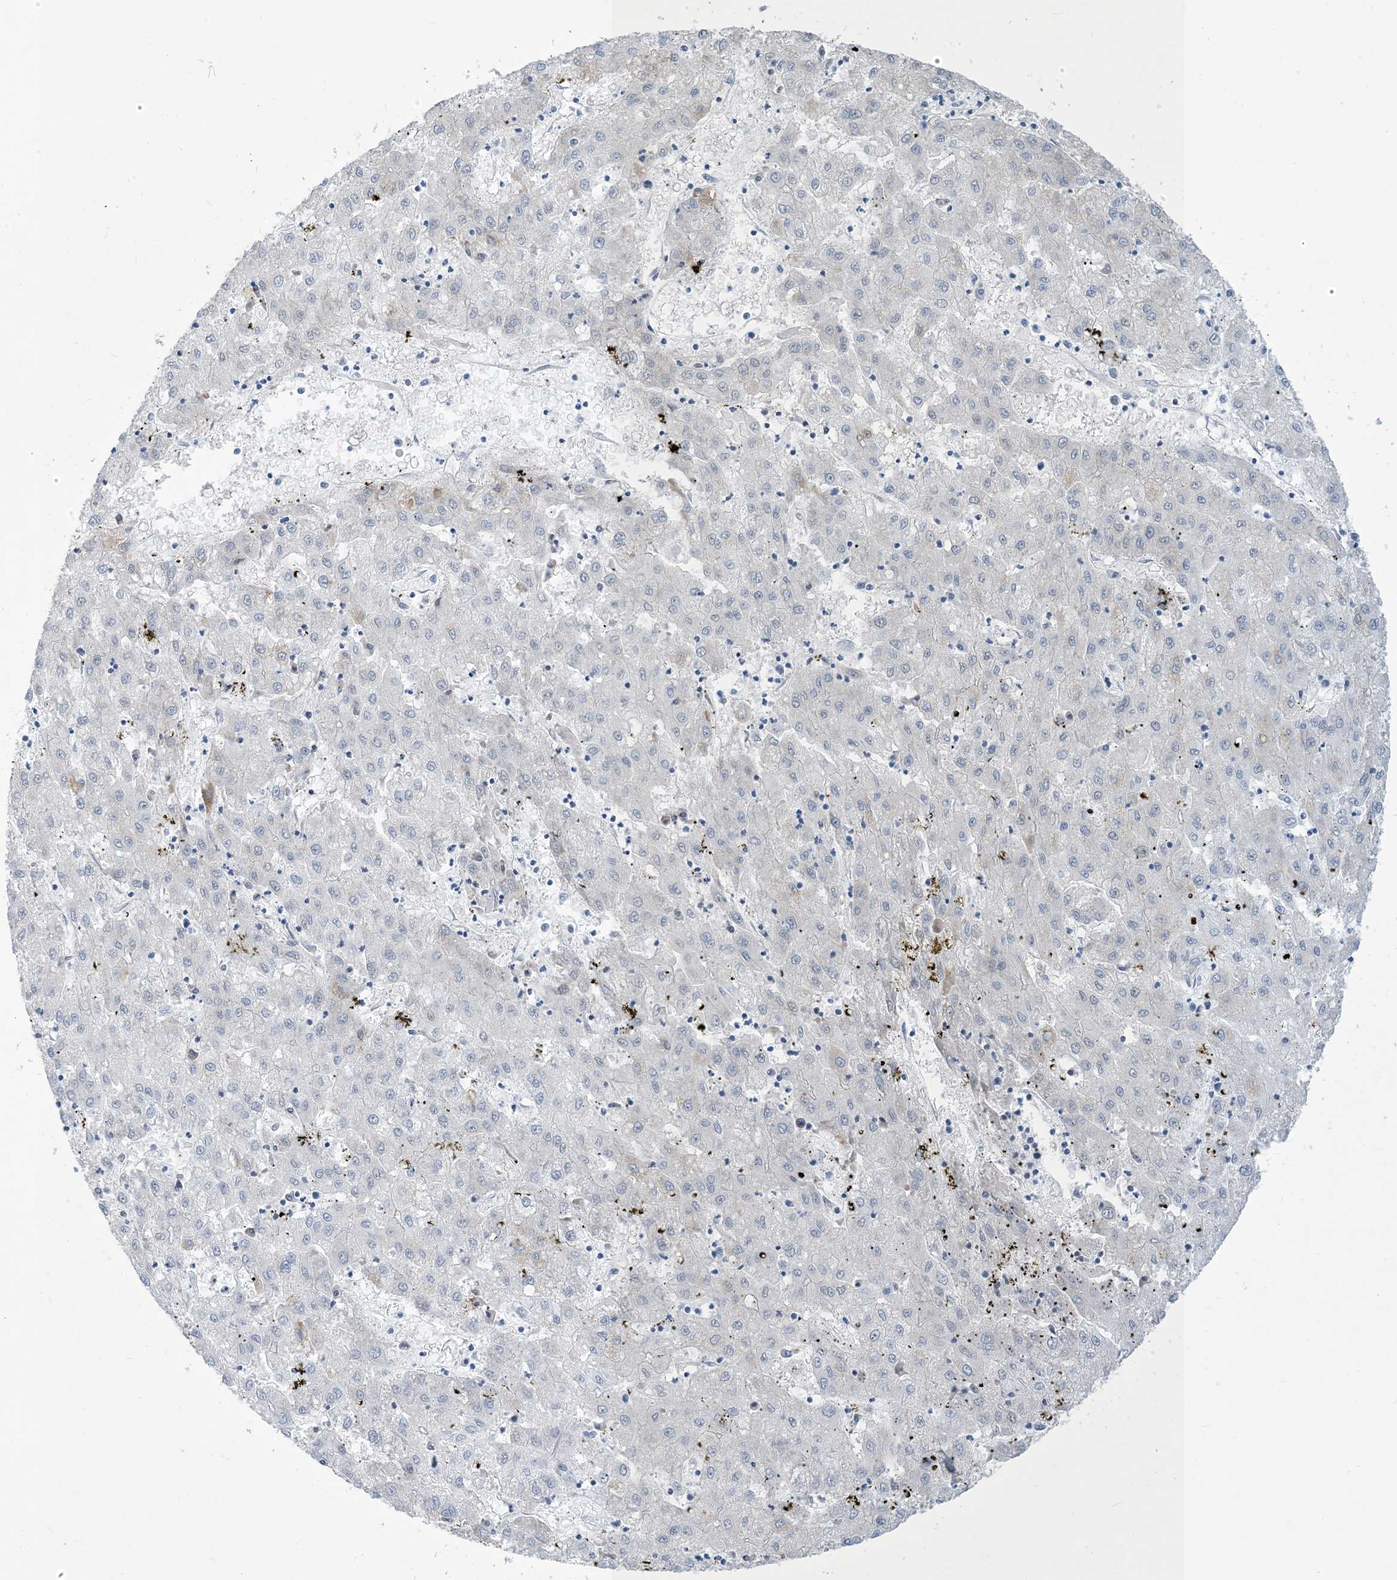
{"staining": {"intensity": "negative", "quantity": "none", "location": "none"}, "tissue": "liver cancer", "cell_type": "Tumor cells", "image_type": "cancer", "snomed": [{"axis": "morphology", "description": "Carcinoma, Hepatocellular, NOS"}, {"axis": "topography", "description": "Liver"}], "caption": "Image shows no significant protein staining in tumor cells of liver cancer.", "gene": "MOXD1", "patient": {"sex": "male", "age": 72}}